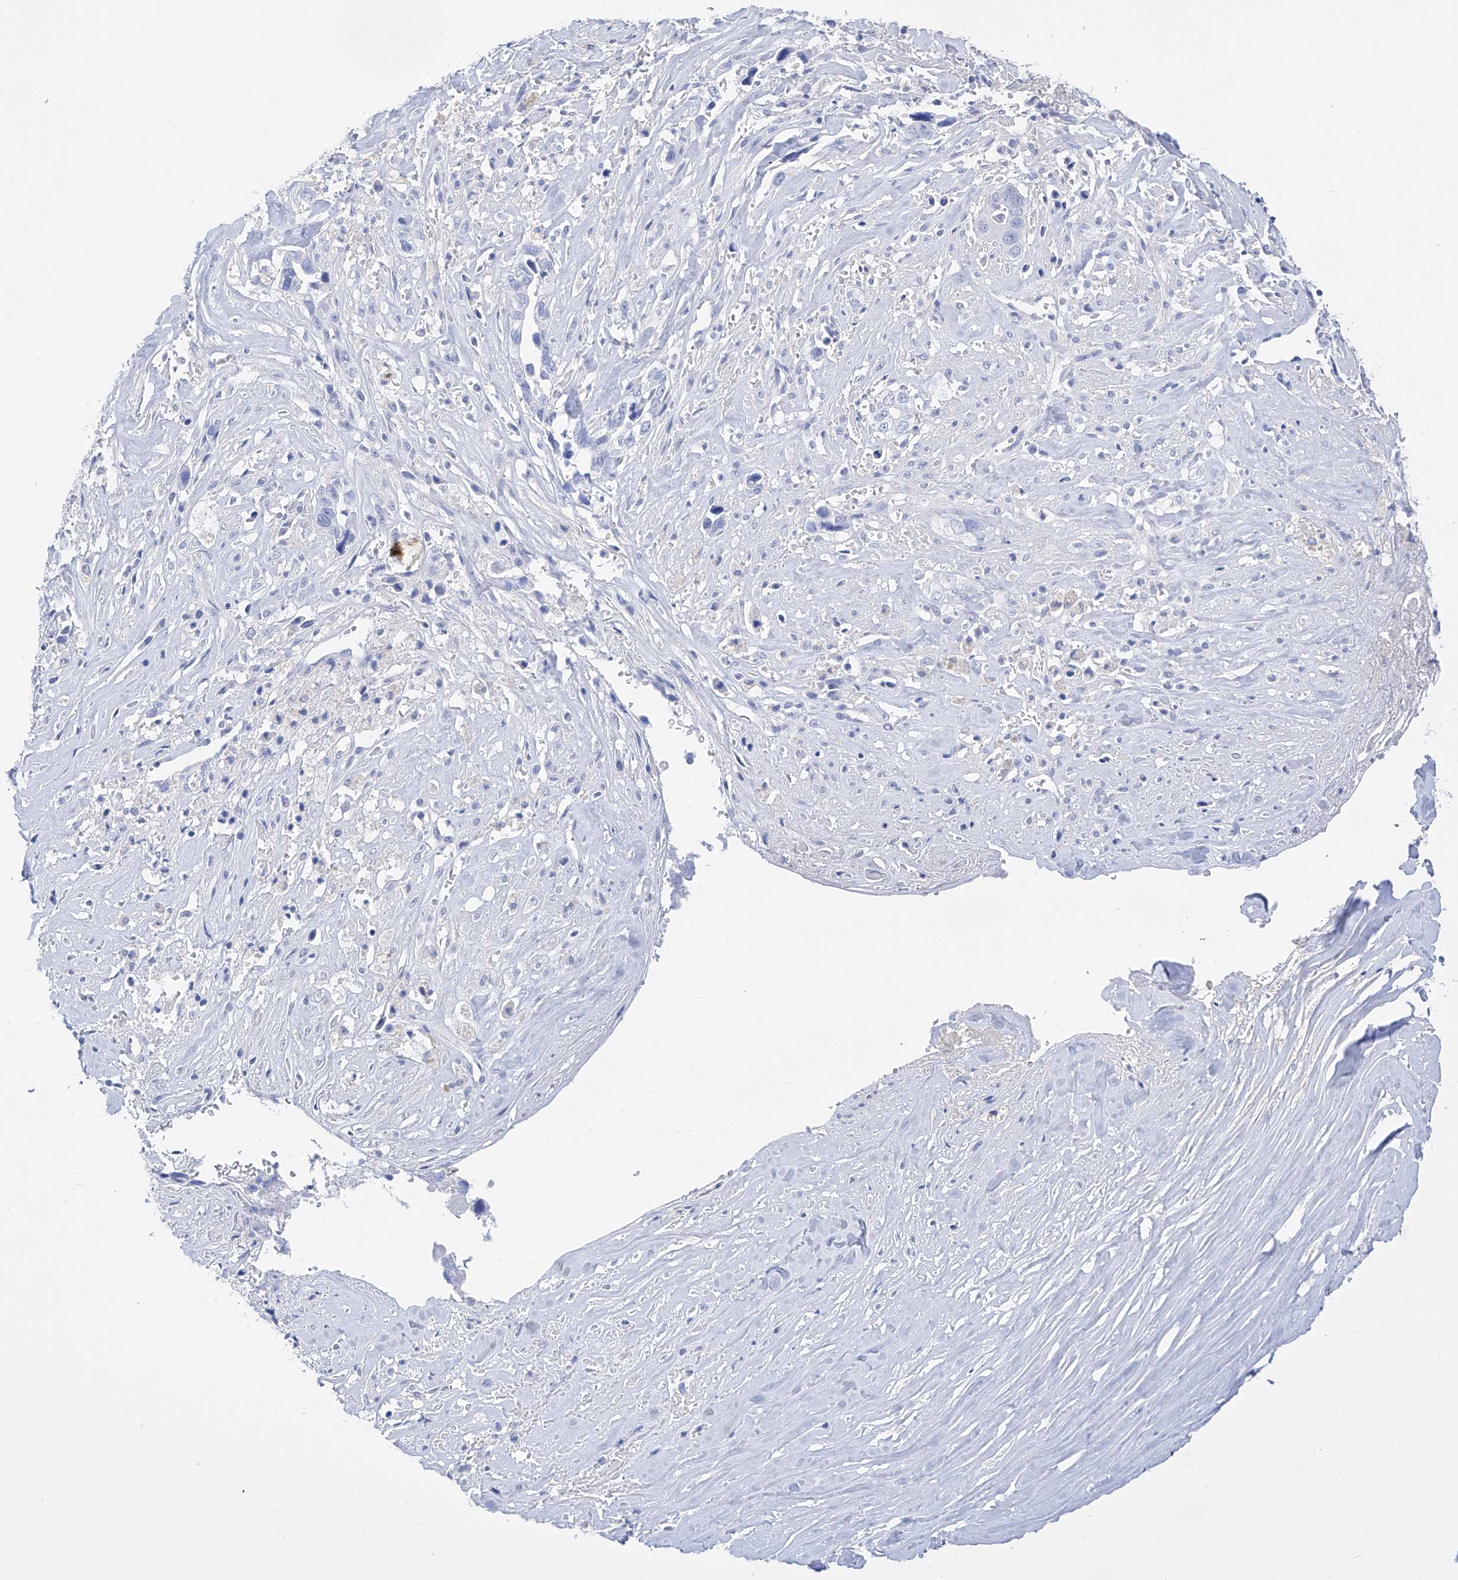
{"staining": {"intensity": "negative", "quantity": "none", "location": "none"}, "tissue": "liver cancer", "cell_type": "Tumor cells", "image_type": "cancer", "snomed": [{"axis": "morphology", "description": "Cholangiocarcinoma"}, {"axis": "topography", "description": "Liver"}], "caption": "Immunohistochemical staining of liver cancer (cholangiocarcinoma) reveals no significant expression in tumor cells.", "gene": "FLG", "patient": {"sex": "female", "age": 79}}